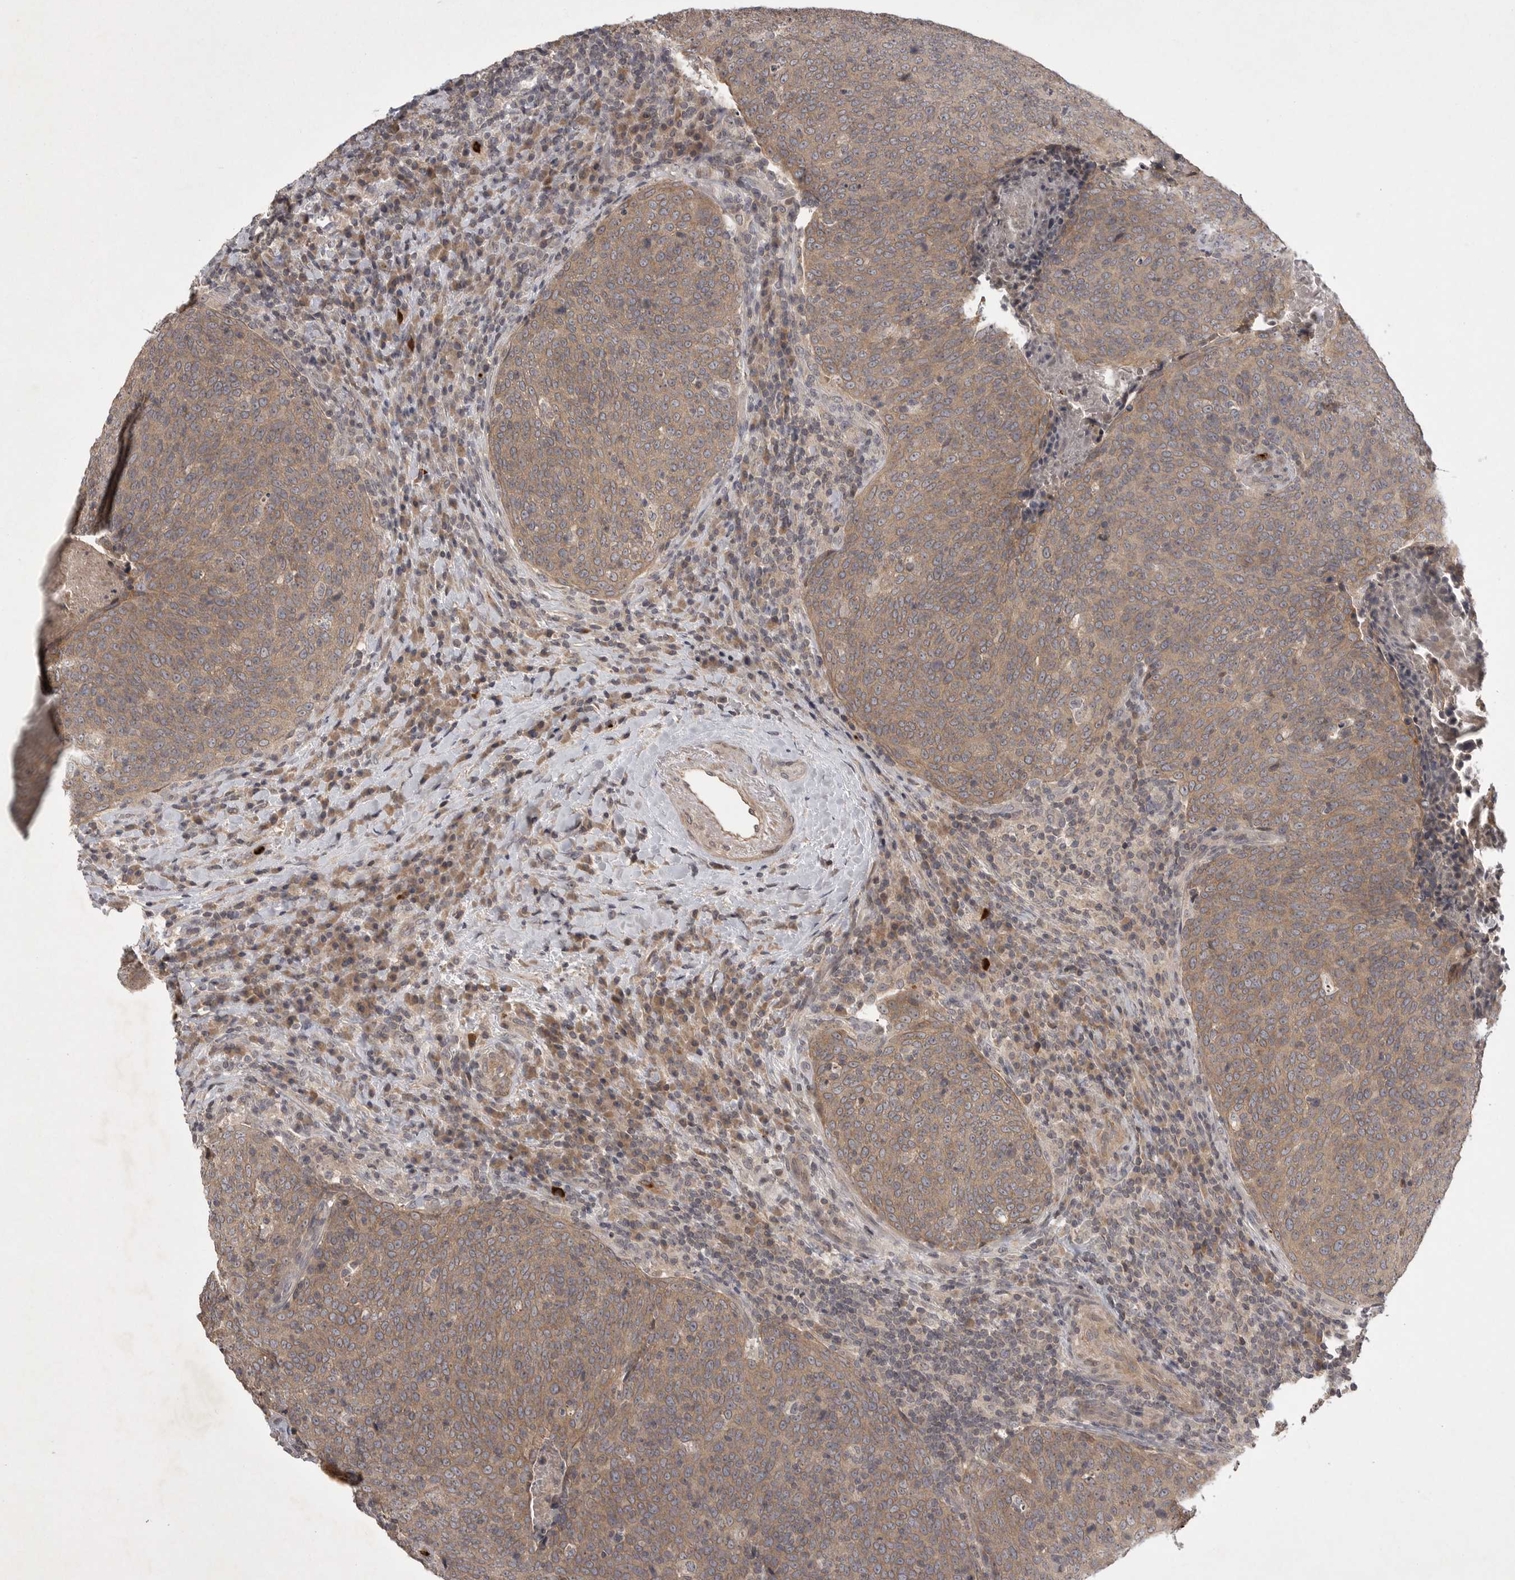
{"staining": {"intensity": "moderate", "quantity": ">75%", "location": "cytoplasmic/membranous"}, "tissue": "head and neck cancer", "cell_type": "Tumor cells", "image_type": "cancer", "snomed": [{"axis": "morphology", "description": "Squamous cell carcinoma, NOS"}, {"axis": "morphology", "description": "Squamous cell carcinoma, metastatic, NOS"}, {"axis": "topography", "description": "Lymph node"}, {"axis": "topography", "description": "Head-Neck"}], "caption": "Moderate cytoplasmic/membranous staining is present in about >75% of tumor cells in head and neck squamous cell carcinoma. The protein of interest is stained brown, and the nuclei are stained in blue (DAB IHC with brightfield microscopy, high magnification).", "gene": "UBE3D", "patient": {"sex": "male", "age": 62}}